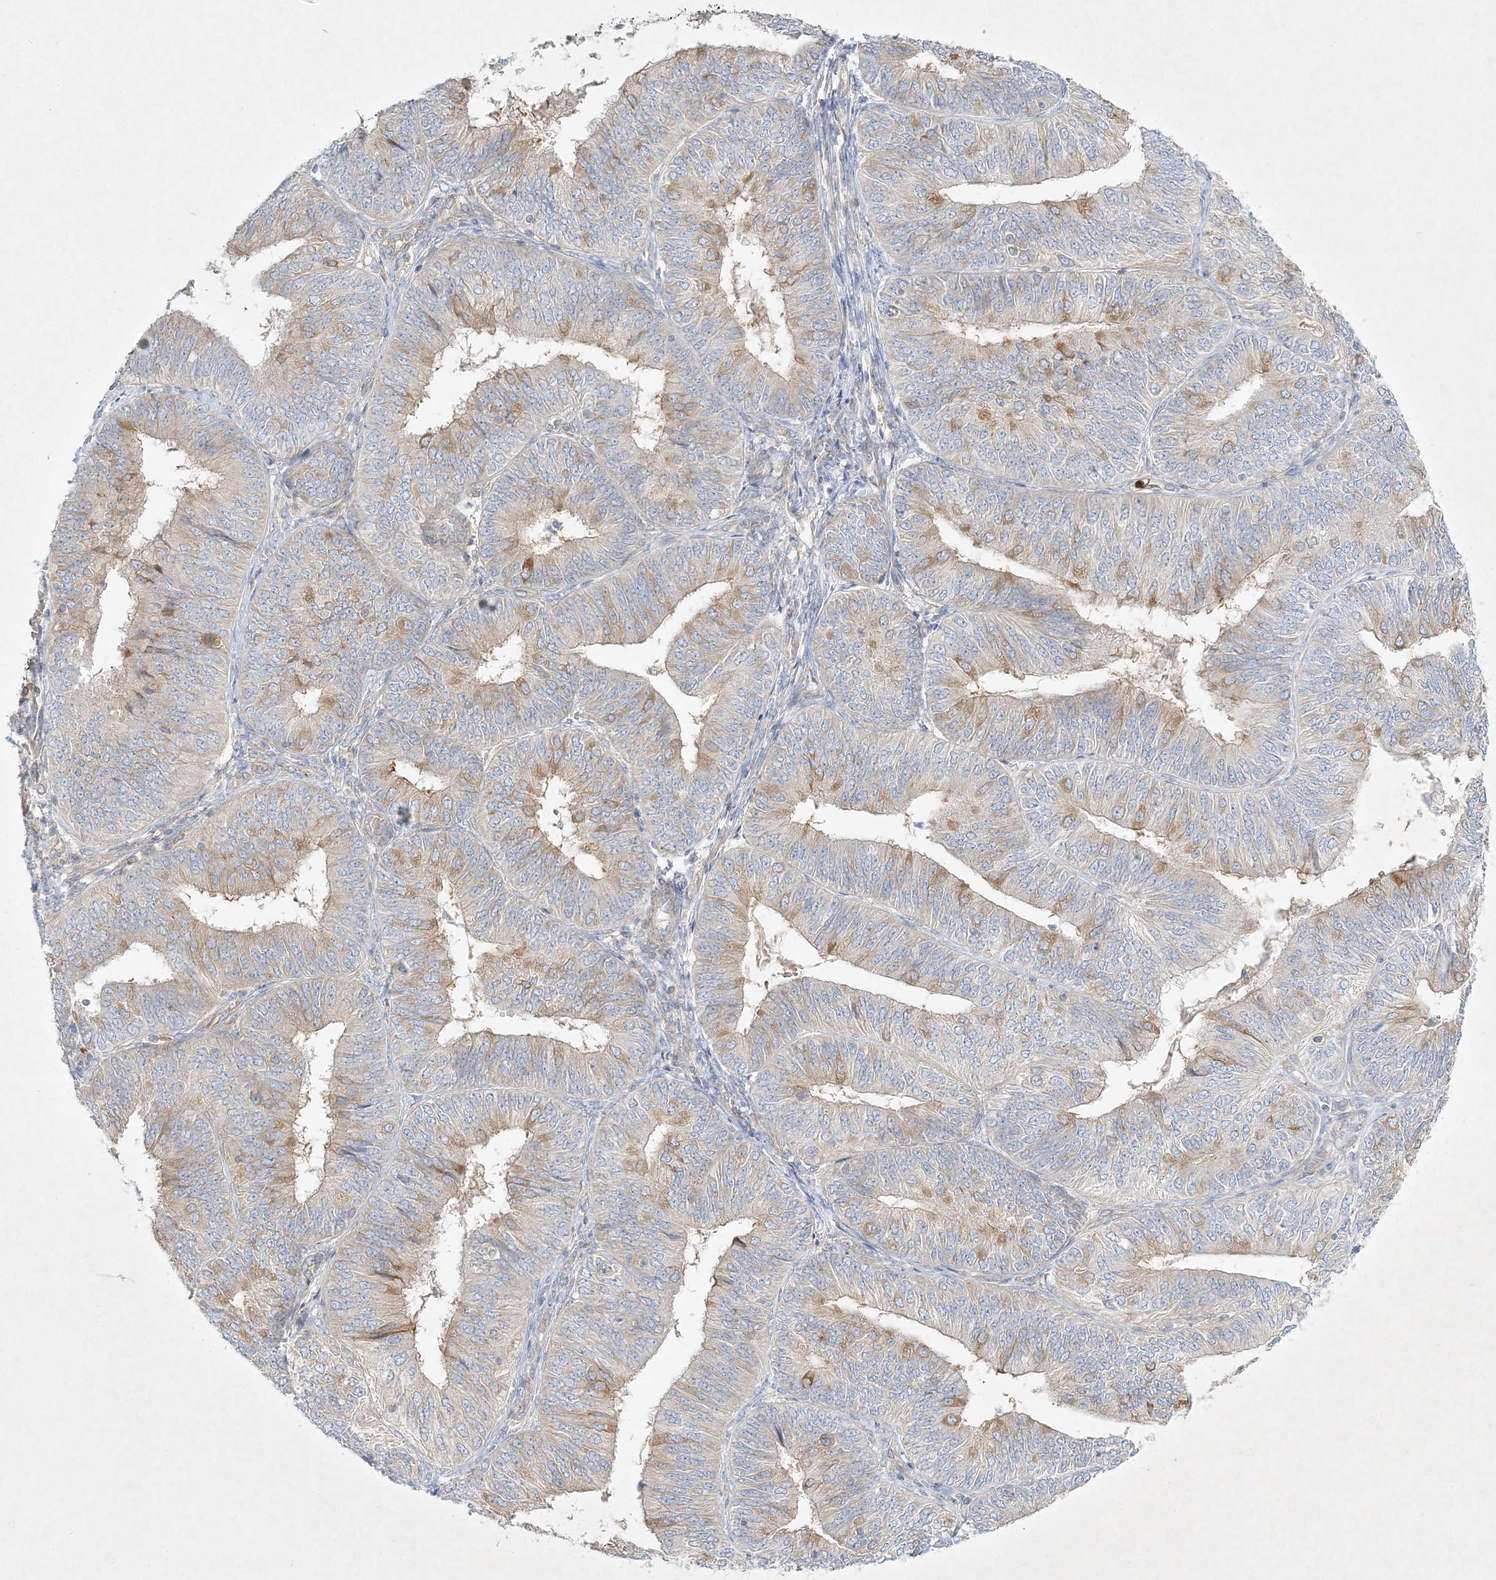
{"staining": {"intensity": "moderate", "quantity": "25%-75%", "location": "cytoplasmic/membranous"}, "tissue": "endometrial cancer", "cell_type": "Tumor cells", "image_type": "cancer", "snomed": [{"axis": "morphology", "description": "Adenocarcinoma, NOS"}, {"axis": "topography", "description": "Endometrium"}], "caption": "Protein analysis of adenocarcinoma (endometrial) tissue exhibits moderate cytoplasmic/membranous staining in approximately 25%-75% of tumor cells.", "gene": "STK11IP", "patient": {"sex": "female", "age": 58}}